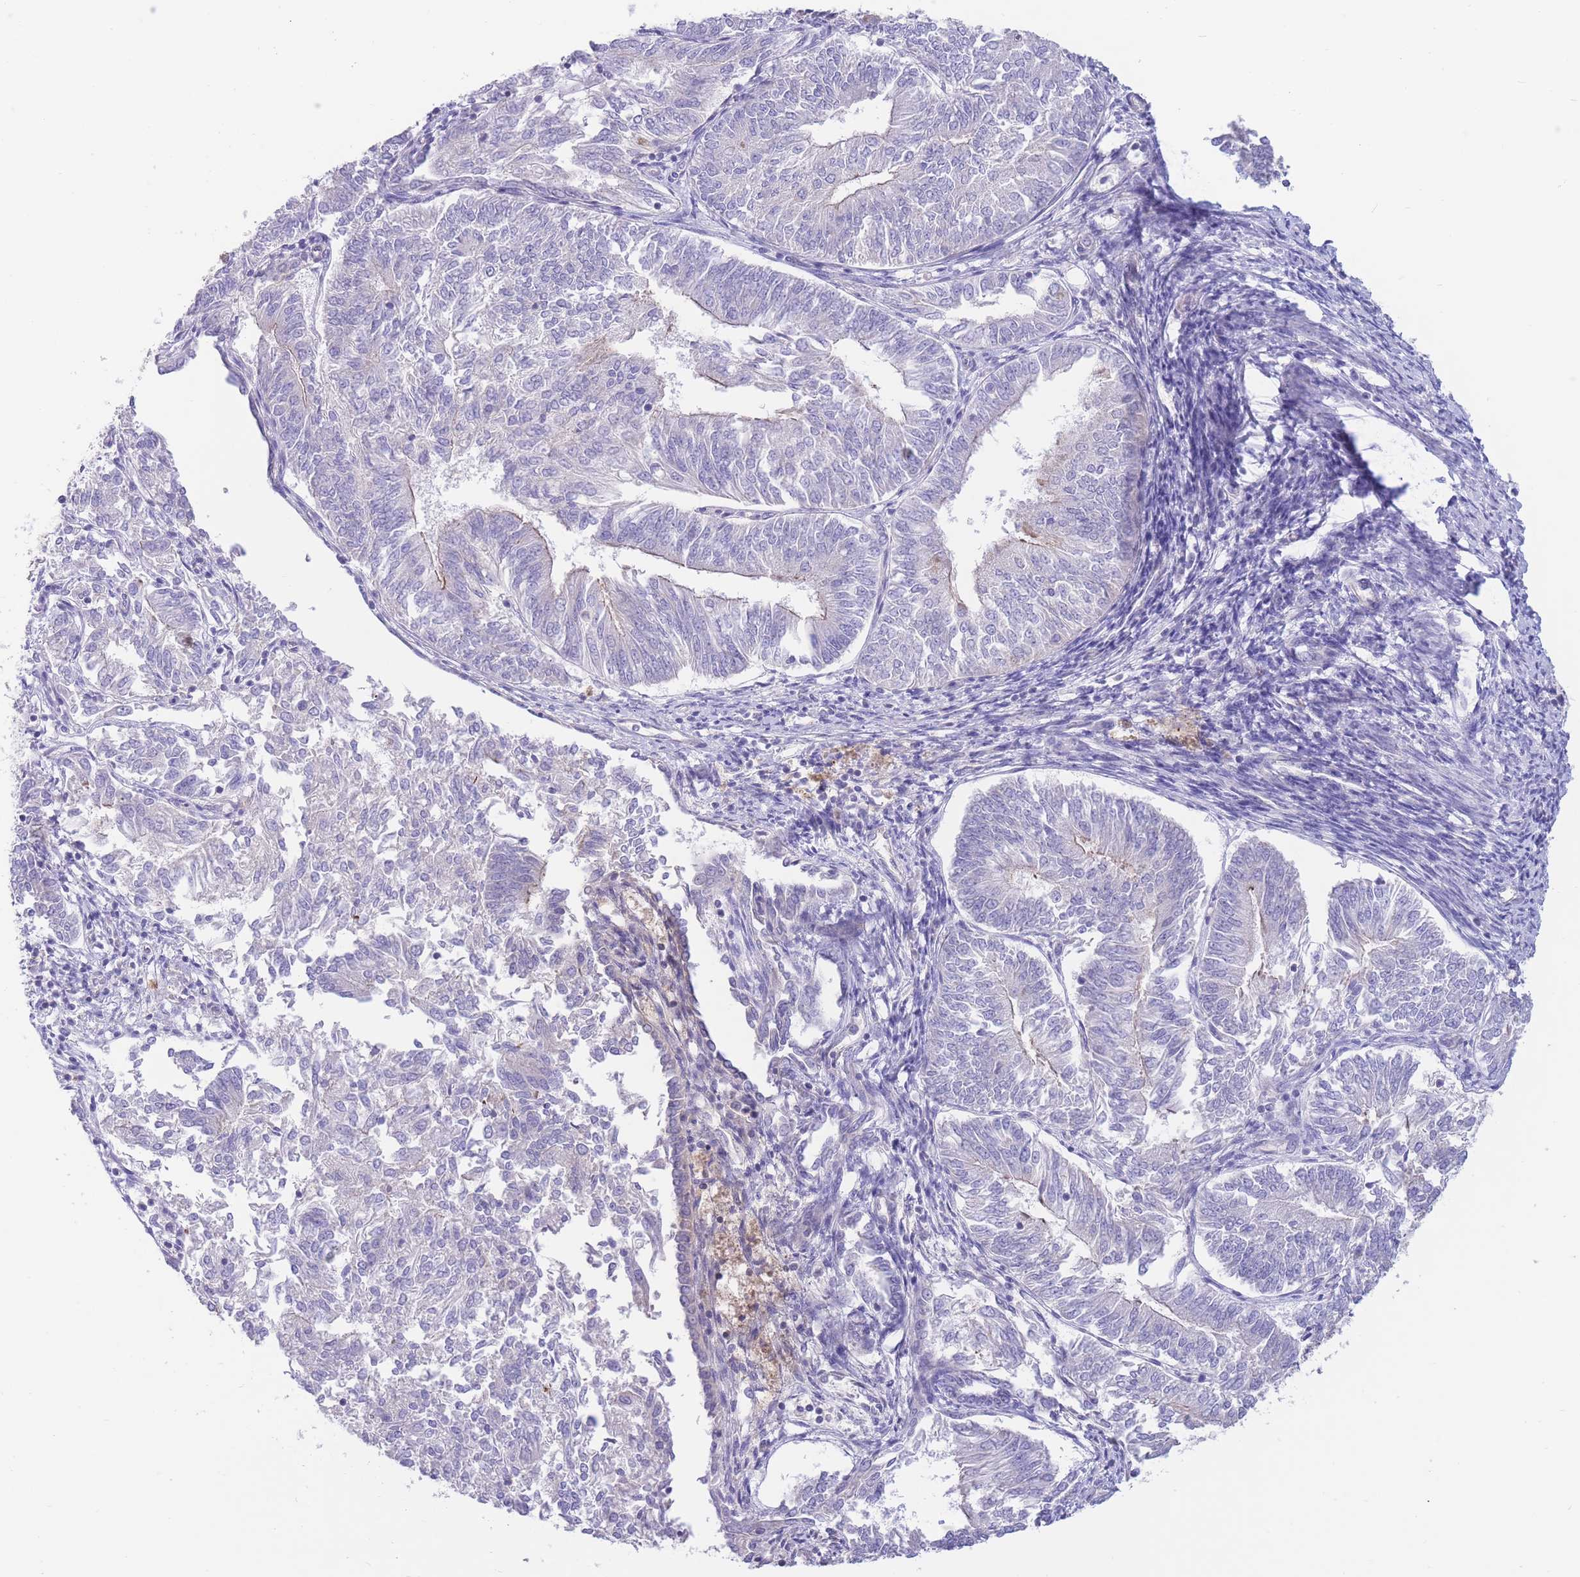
{"staining": {"intensity": "negative", "quantity": "none", "location": "none"}, "tissue": "endometrial cancer", "cell_type": "Tumor cells", "image_type": "cancer", "snomed": [{"axis": "morphology", "description": "Adenocarcinoma, NOS"}, {"axis": "topography", "description": "Endometrium"}], "caption": "DAB (3,3'-diaminobenzidine) immunohistochemical staining of endometrial cancer displays no significant staining in tumor cells.", "gene": "ALS2CL", "patient": {"sex": "female", "age": 58}}